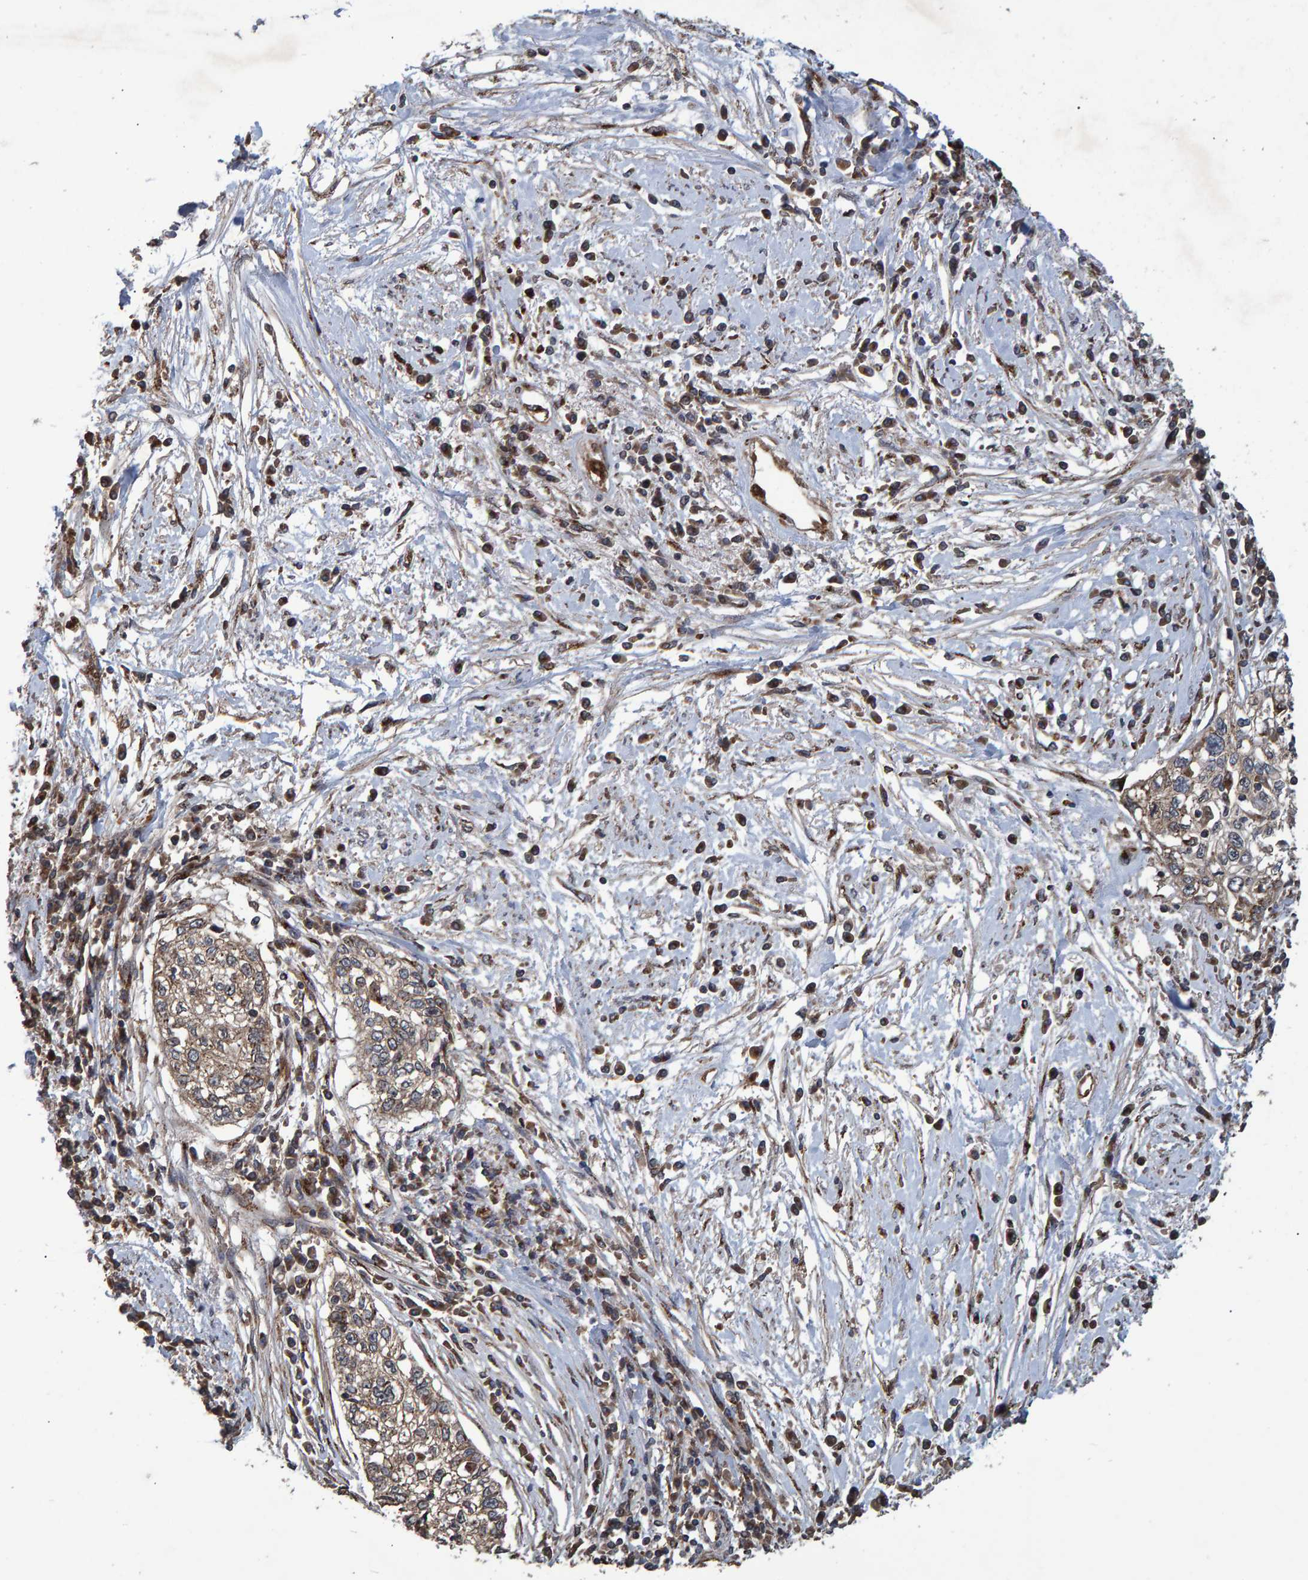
{"staining": {"intensity": "moderate", "quantity": ">75%", "location": "cytoplasmic/membranous"}, "tissue": "cervical cancer", "cell_type": "Tumor cells", "image_type": "cancer", "snomed": [{"axis": "morphology", "description": "Squamous cell carcinoma, NOS"}, {"axis": "topography", "description": "Cervix"}], "caption": "Immunohistochemical staining of cervical squamous cell carcinoma shows medium levels of moderate cytoplasmic/membranous expression in about >75% of tumor cells.", "gene": "TRIM68", "patient": {"sex": "female", "age": 57}}